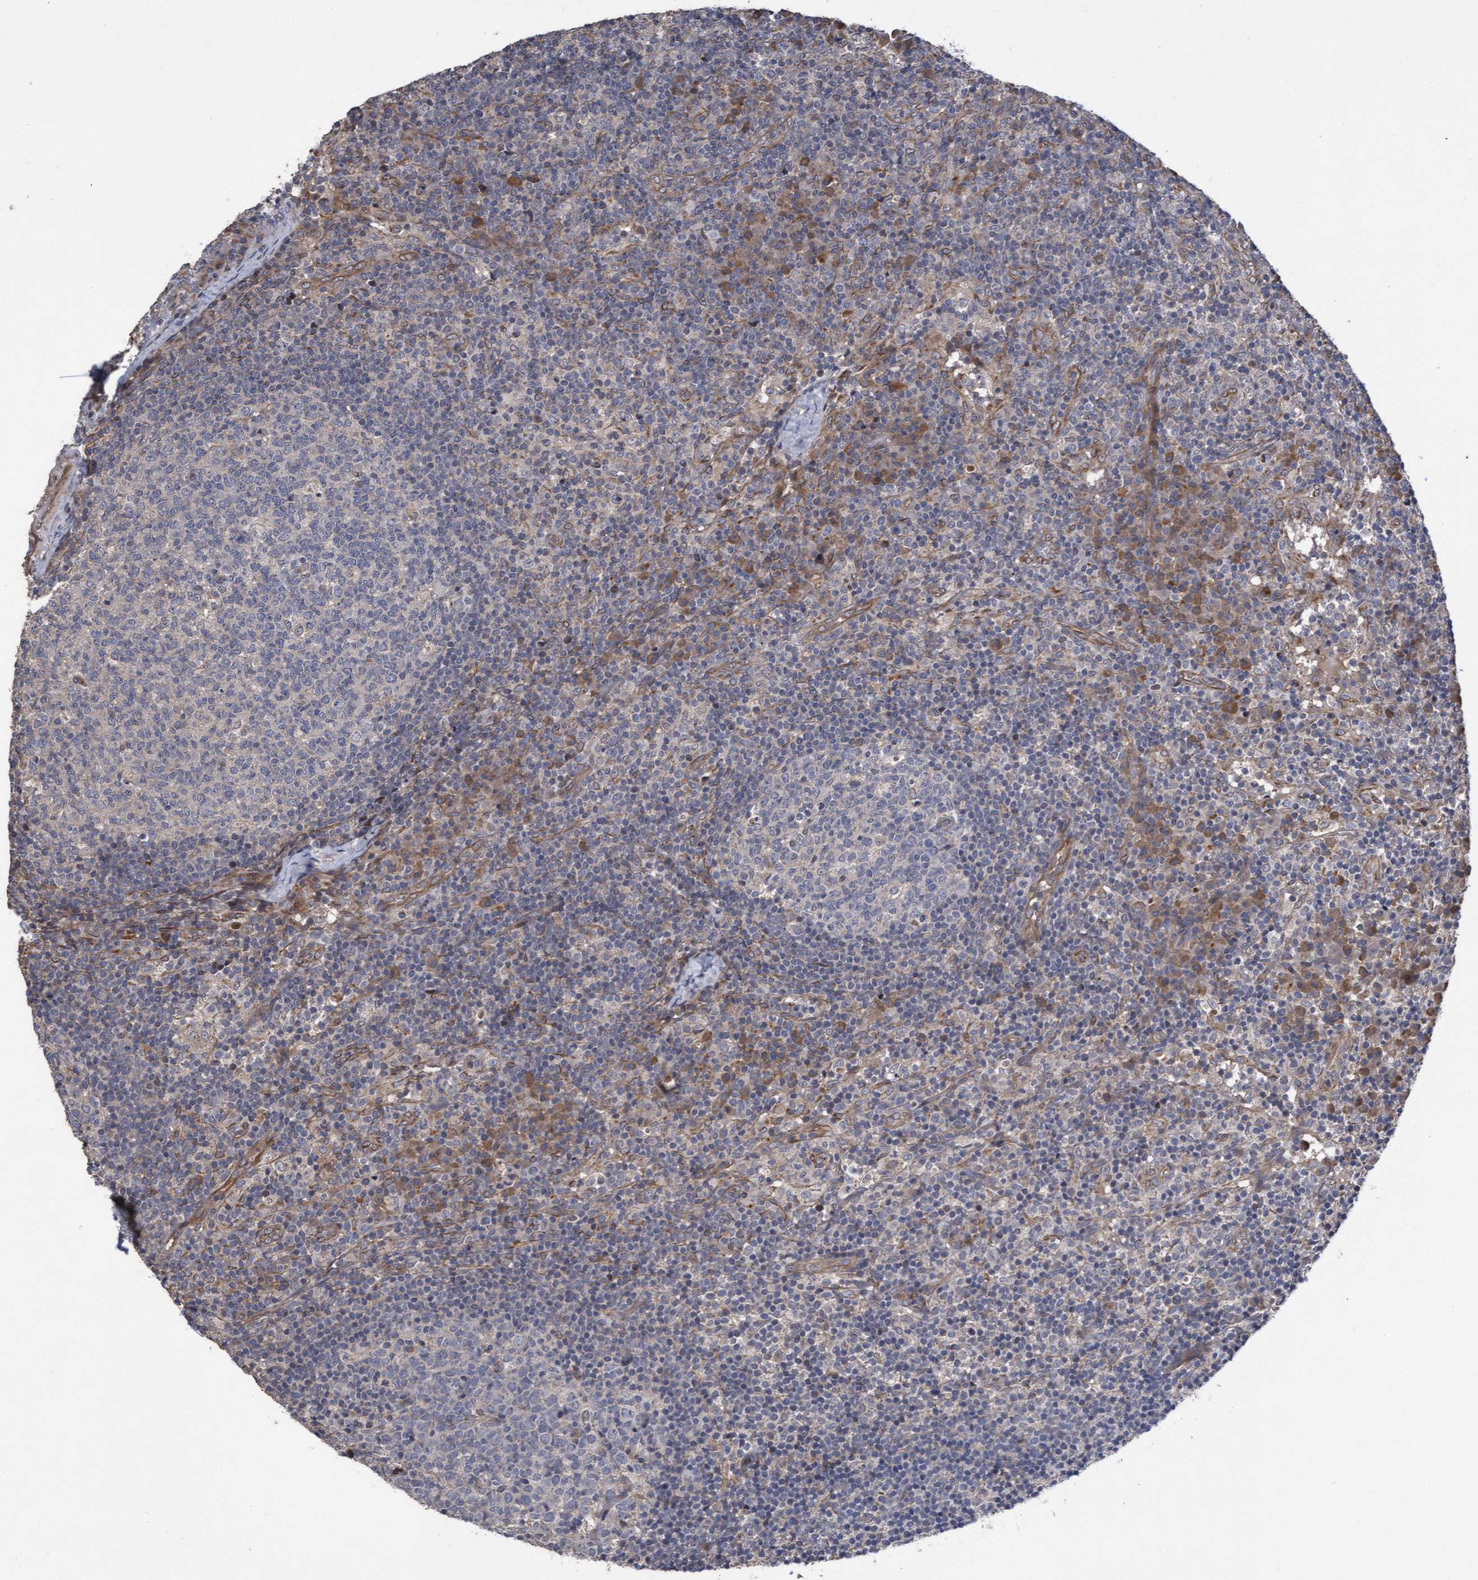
{"staining": {"intensity": "negative", "quantity": "none", "location": "none"}, "tissue": "lymph node", "cell_type": "Germinal center cells", "image_type": "normal", "snomed": [{"axis": "morphology", "description": "Normal tissue, NOS"}, {"axis": "morphology", "description": "Inflammation, NOS"}, {"axis": "topography", "description": "Lymph node"}], "caption": "Germinal center cells show no significant staining in unremarkable lymph node. Nuclei are stained in blue.", "gene": "COBL", "patient": {"sex": "male", "age": 55}}